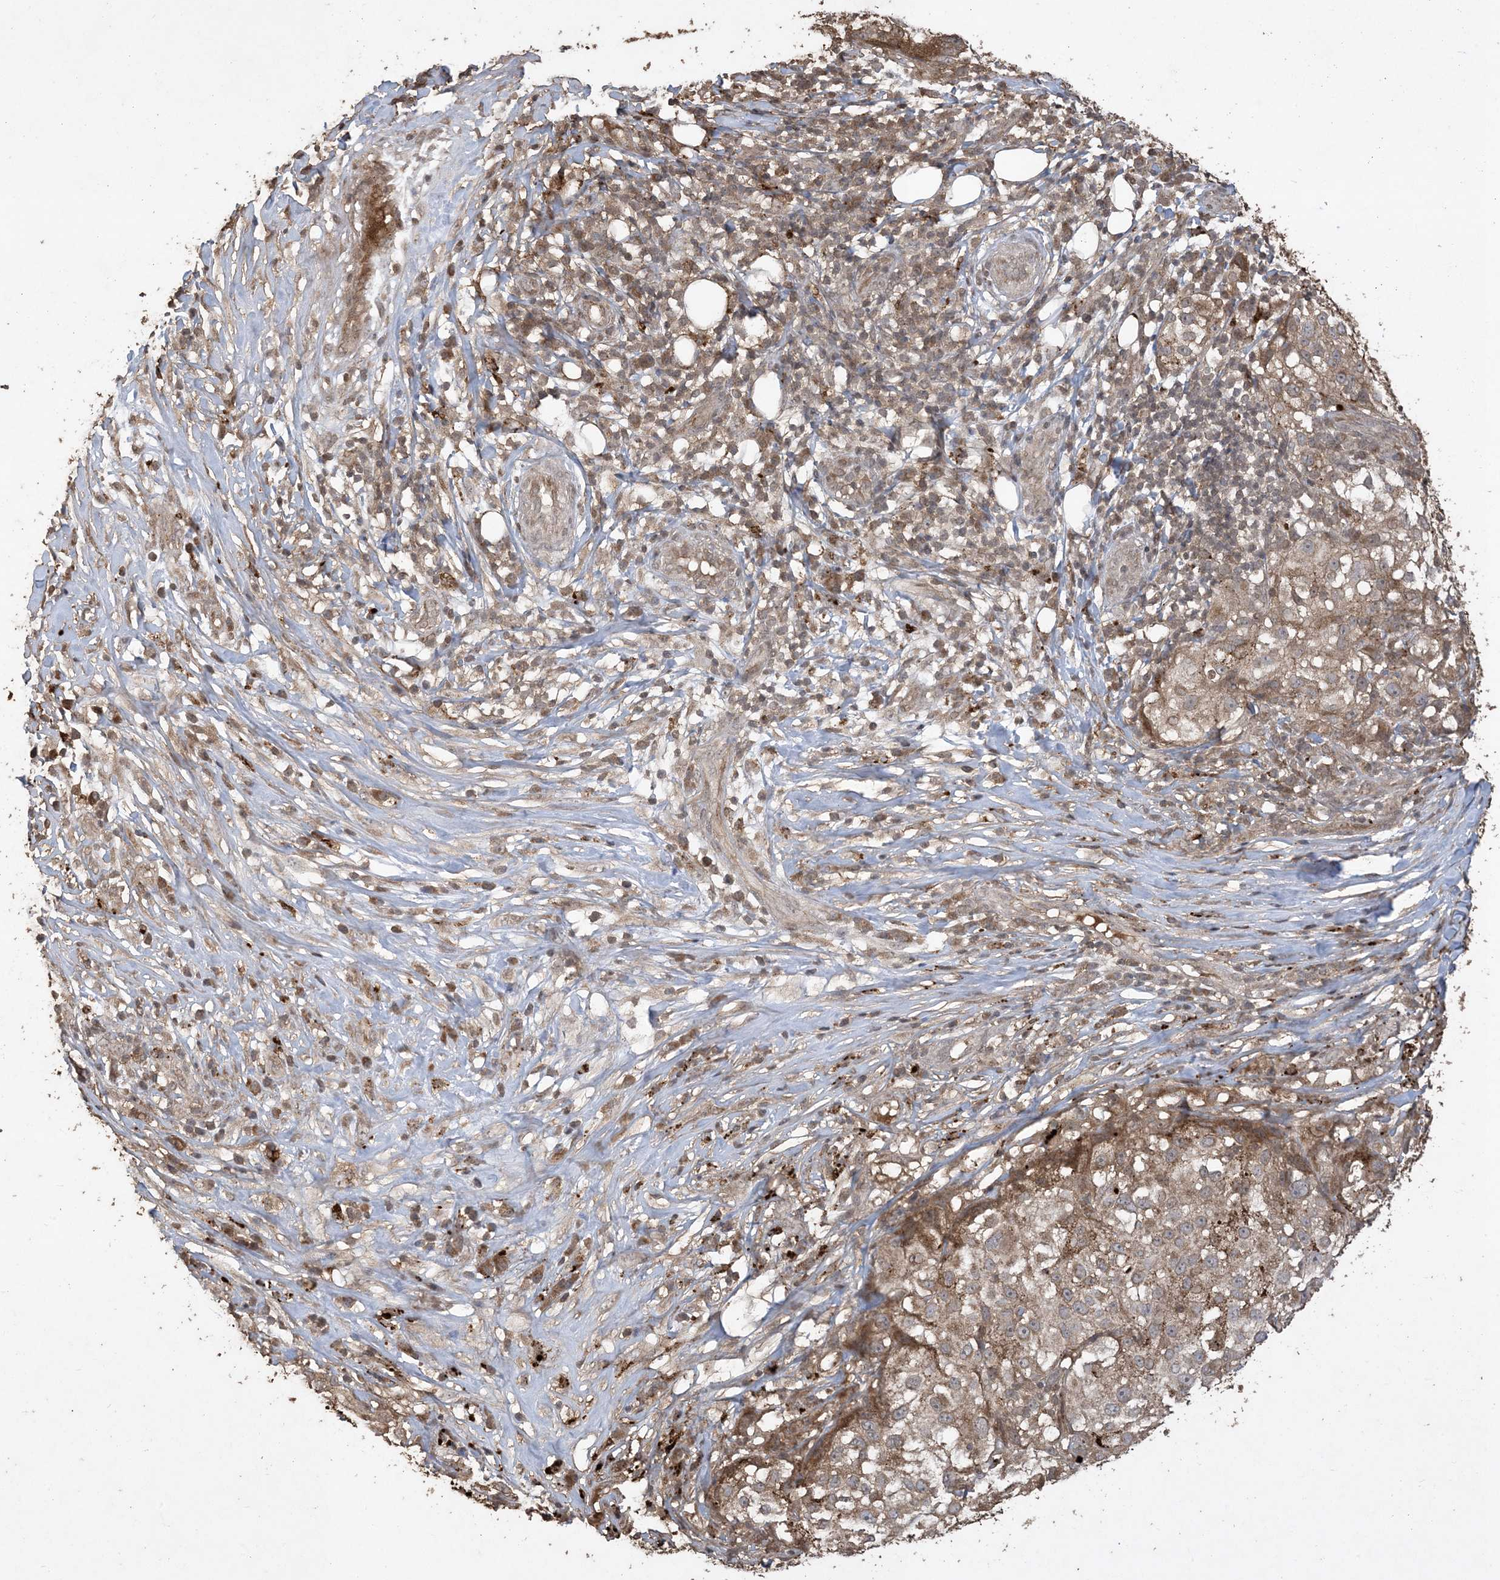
{"staining": {"intensity": "weak", "quantity": ">75%", "location": "cytoplasmic/membranous"}, "tissue": "melanoma", "cell_type": "Tumor cells", "image_type": "cancer", "snomed": [{"axis": "morphology", "description": "Necrosis, NOS"}, {"axis": "morphology", "description": "Malignant melanoma, NOS"}, {"axis": "topography", "description": "Skin"}], "caption": "A brown stain highlights weak cytoplasmic/membranous staining of a protein in malignant melanoma tumor cells.", "gene": "EFCAB8", "patient": {"sex": "female", "age": 87}}